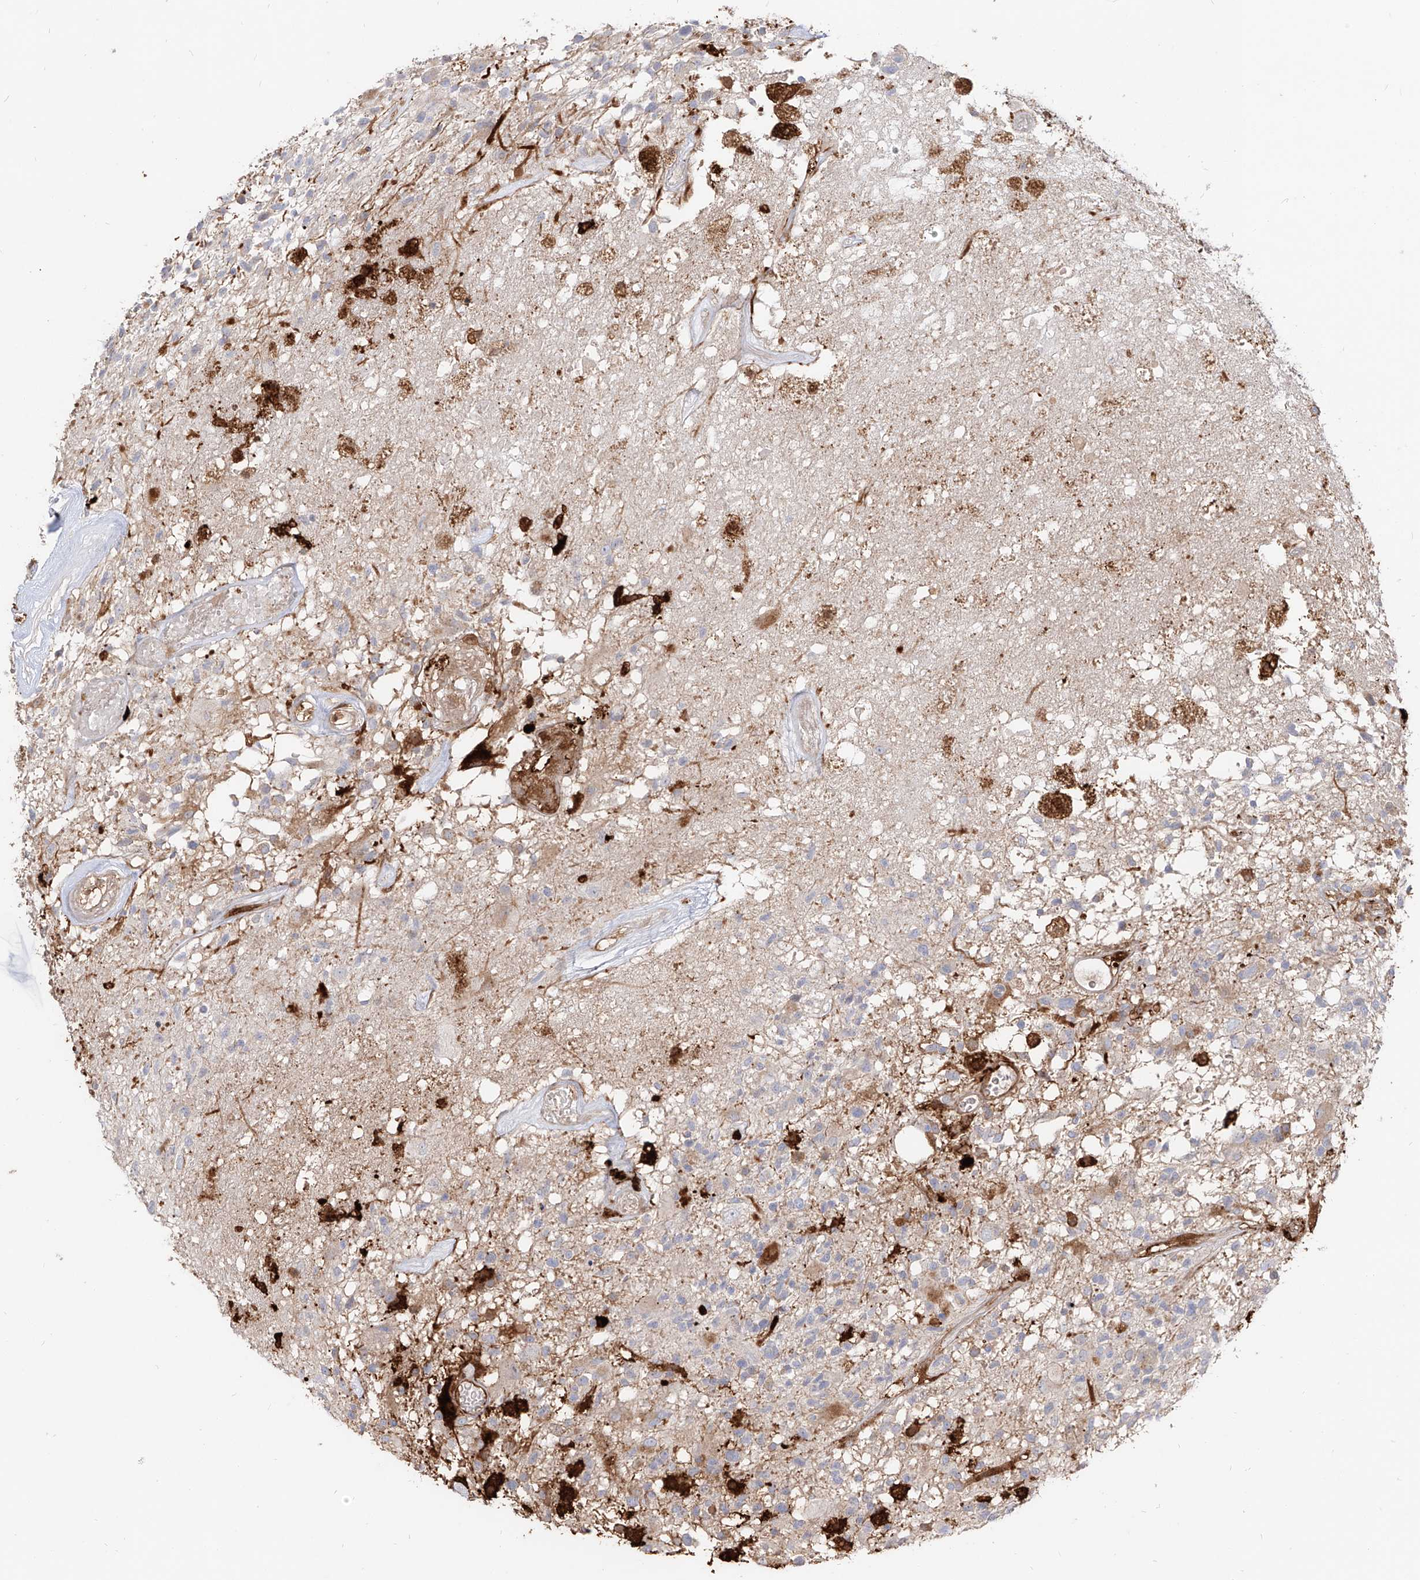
{"staining": {"intensity": "negative", "quantity": "none", "location": "none"}, "tissue": "glioma", "cell_type": "Tumor cells", "image_type": "cancer", "snomed": [{"axis": "morphology", "description": "Glioma, malignant, High grade"}, {"axis": "morphology", "description": "Glioblastoma, NOS"}, {"axis": "topography", "description": "Brain"}], "caption": "A micrograph of glioma stained for a protein shows no brown staining in tumor cells. (Stains: DAB (3,3'-diaminobenzidine) immunohistochemistry with hematoxylin counter stain, Microscopy: brightfield microscopy at high magnification).", "gene": "KYNU", "patient": {"sex": "male", "age": 60}}